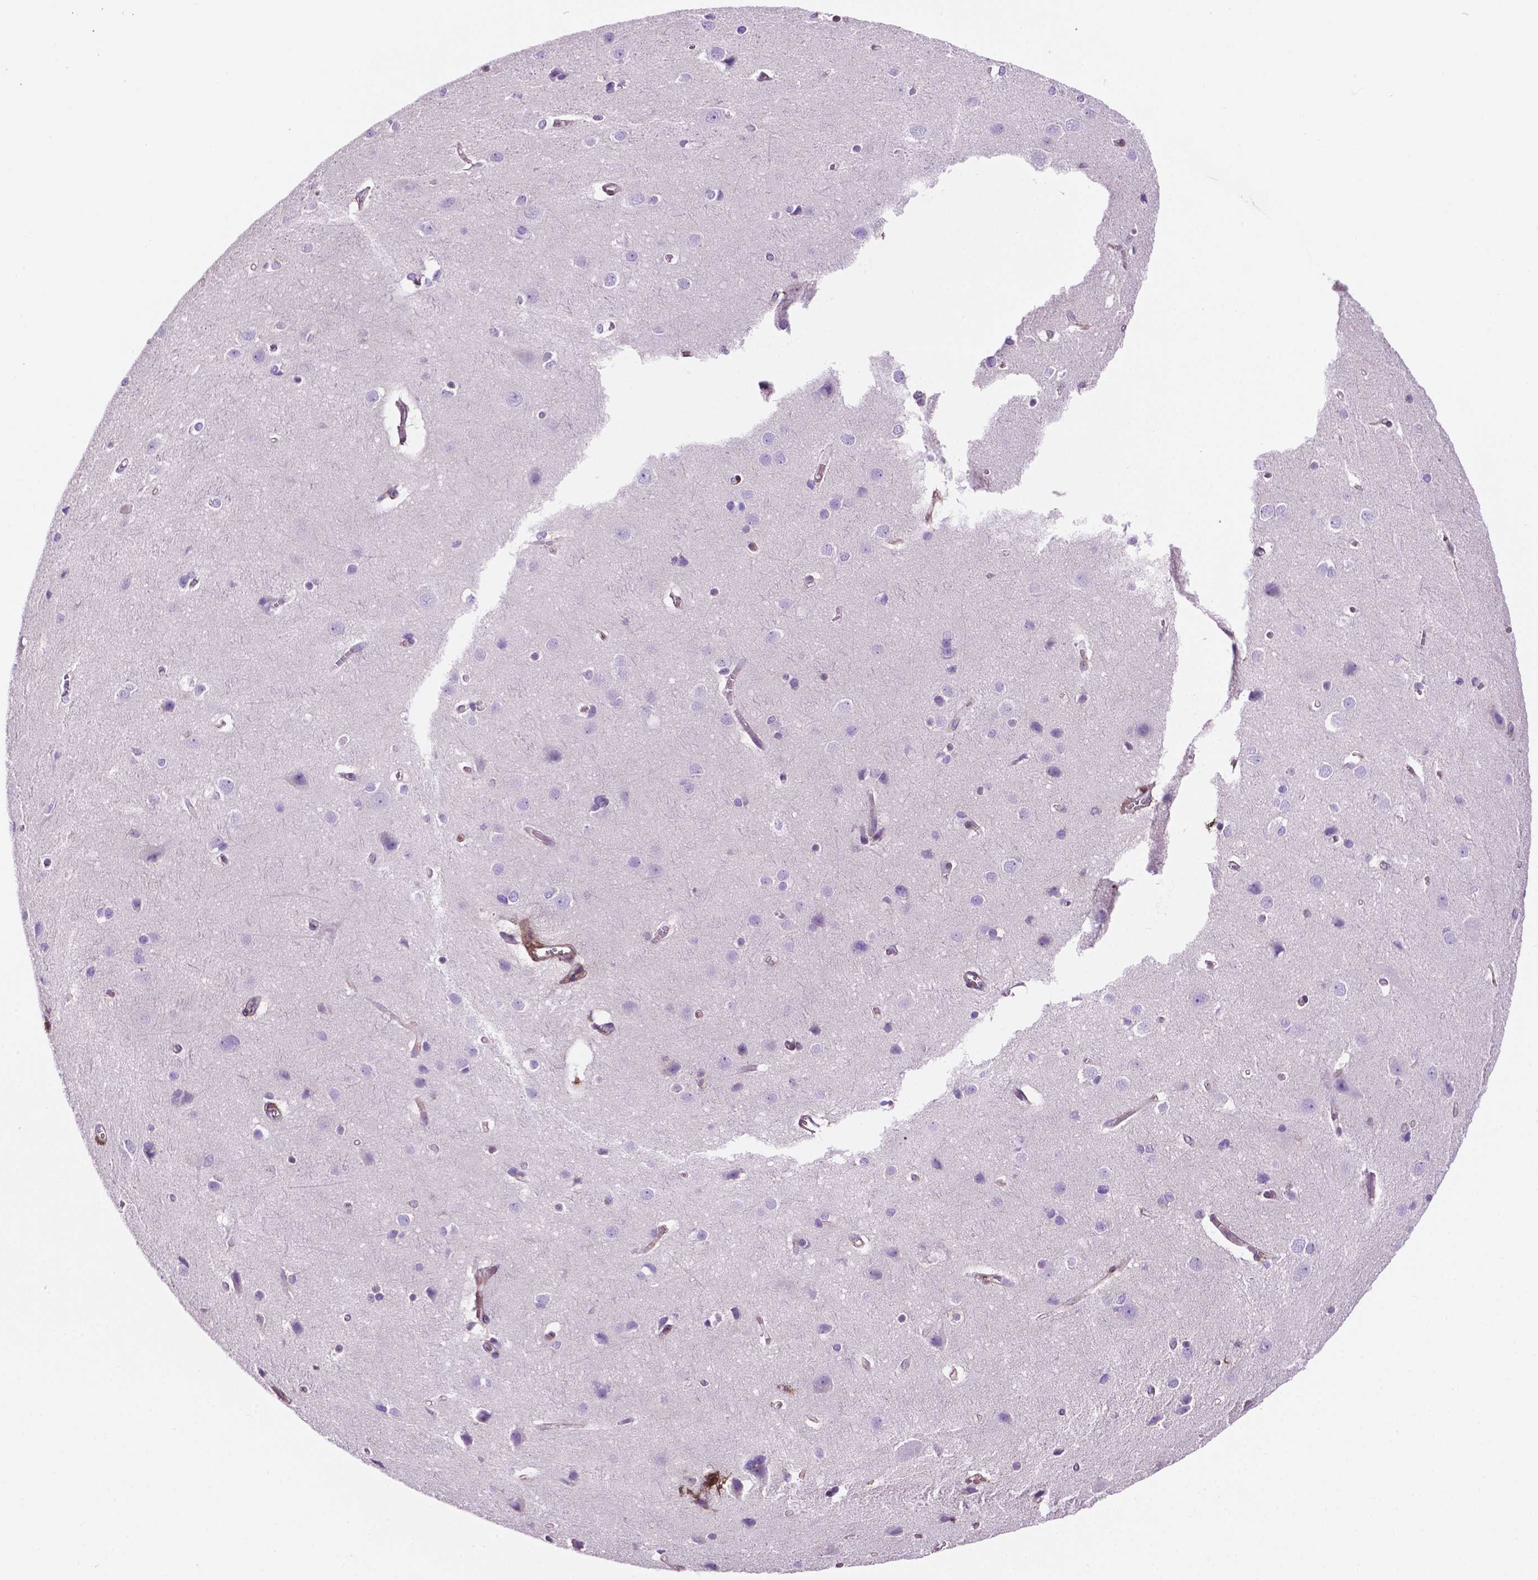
{"staining": {"intensity": "moderate", "quantity": "<25%", "location": "cytoplasmic/membranous"}, "tissue": "cerebral cortex", "cell_type": "Endothelial cells", "image_type": "normal", "snomed": [{"axis": "morphology", "description": "Normal tissue, NOS"}, {"axis": "topography", "description": "Cerebral cortex"}], "caption": "A brown stain labels moderate cytoplasmic/membranous staining of a protein in endothelial cells of normal cerebral cortex. (Stains: DAB (3,3'-diaminobenzidine) in brown, nuclei in blue, Microscopy: brightfield microscopy at high magnification).", "gene": "DCN", "patient": {"sex": "male", "age": 37}}